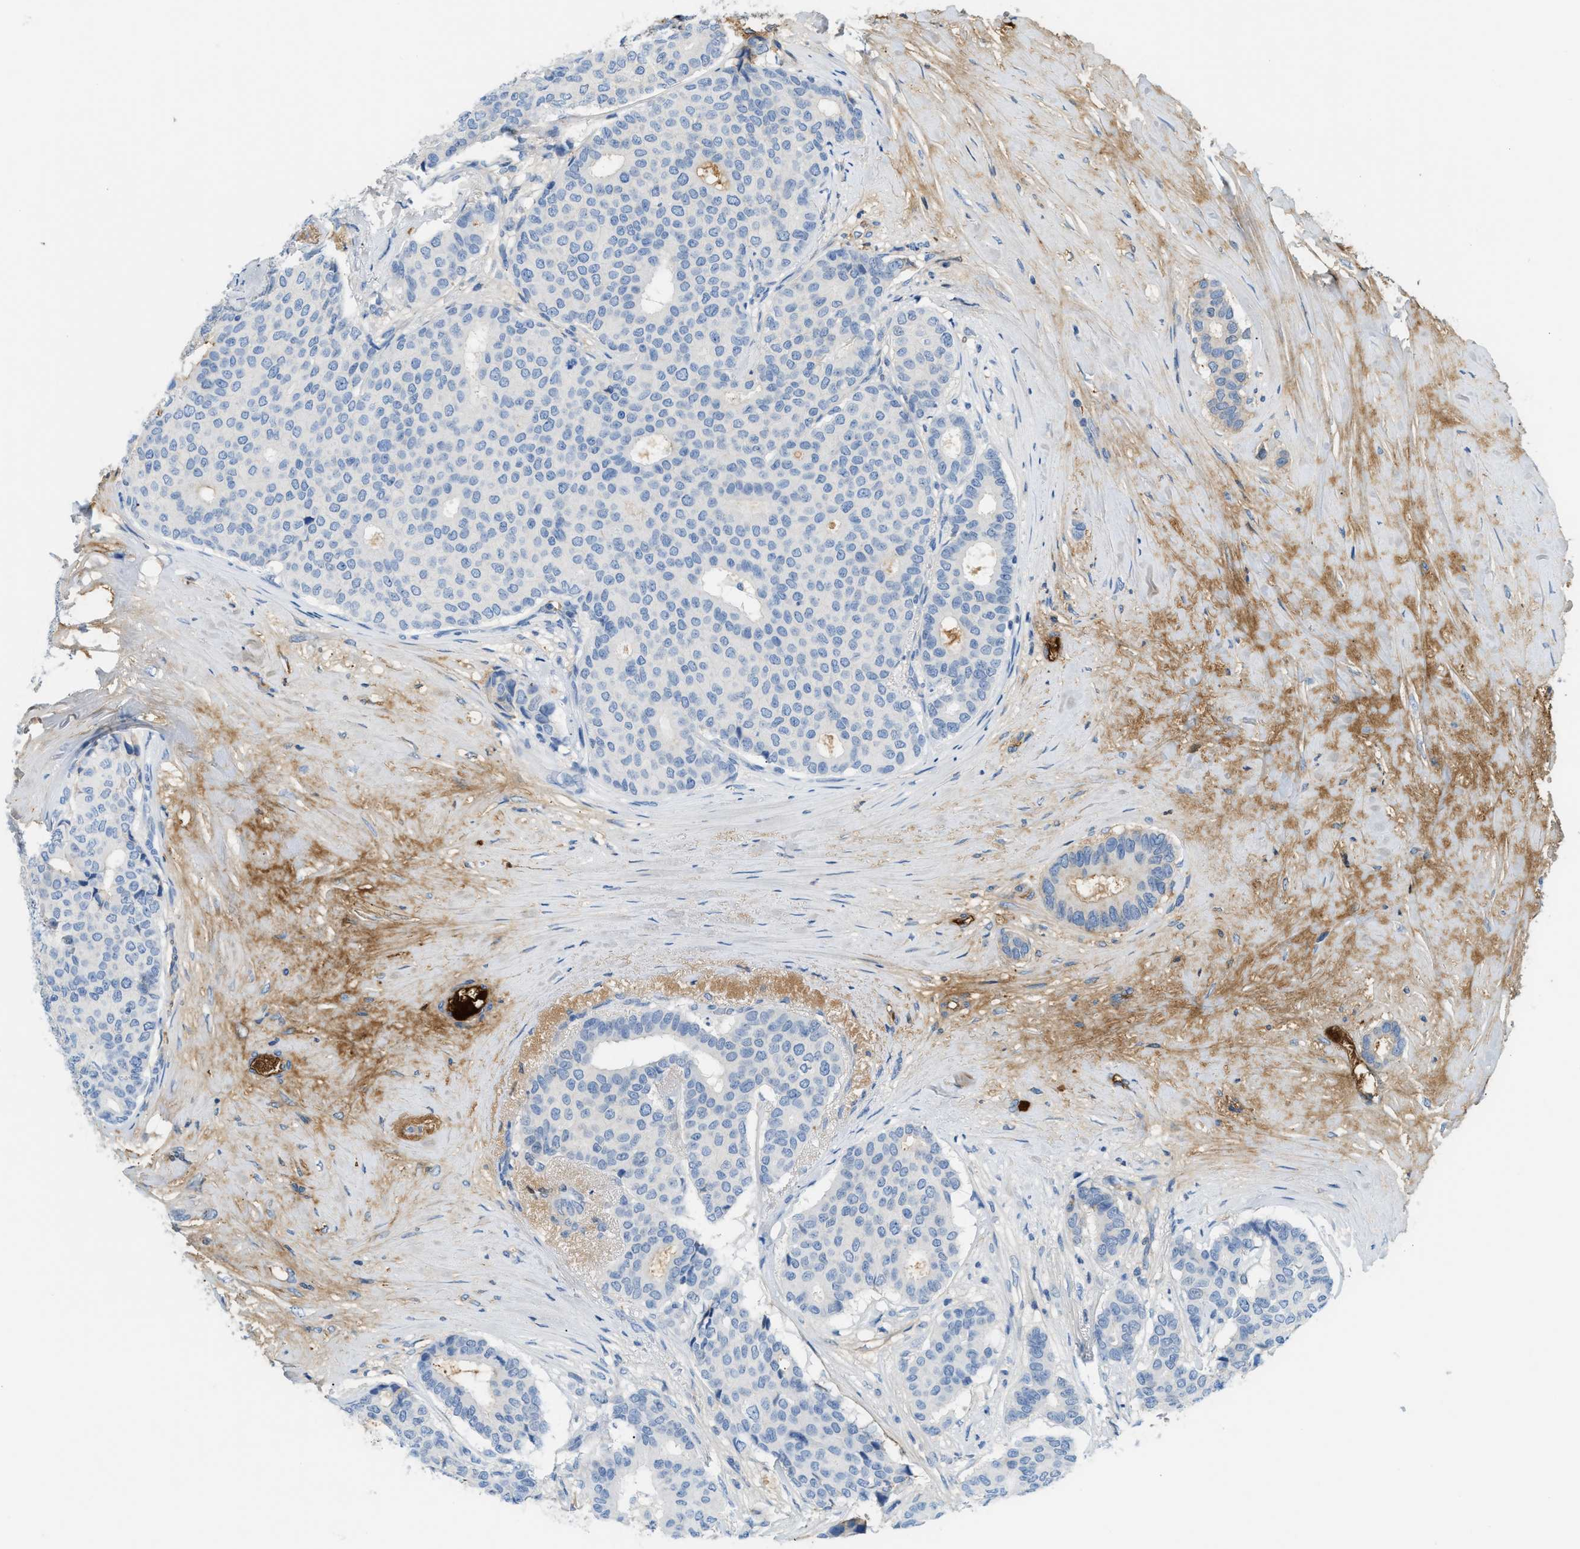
{"staining": {"intensity": "negative", "quantity": "none", "location": "none"}, "tissue": "breast cancer", "cell_type": "Tumor cells", "image_type": "cancer", "snomed": [{"axis": "morphology", "description": "Duct carcinoma"}, {"axis": "topography", "description": "Breast"}], "caption": "This is a photomicrograph of immunohistochemistry (IHC) staining of breast intraductal carcinoma, which shows no positivity in tumor cells. (IHC, brightfield microscopy, high magnification).", "gene": "CFI", "patient": {"sex": "female", "age": 75}}